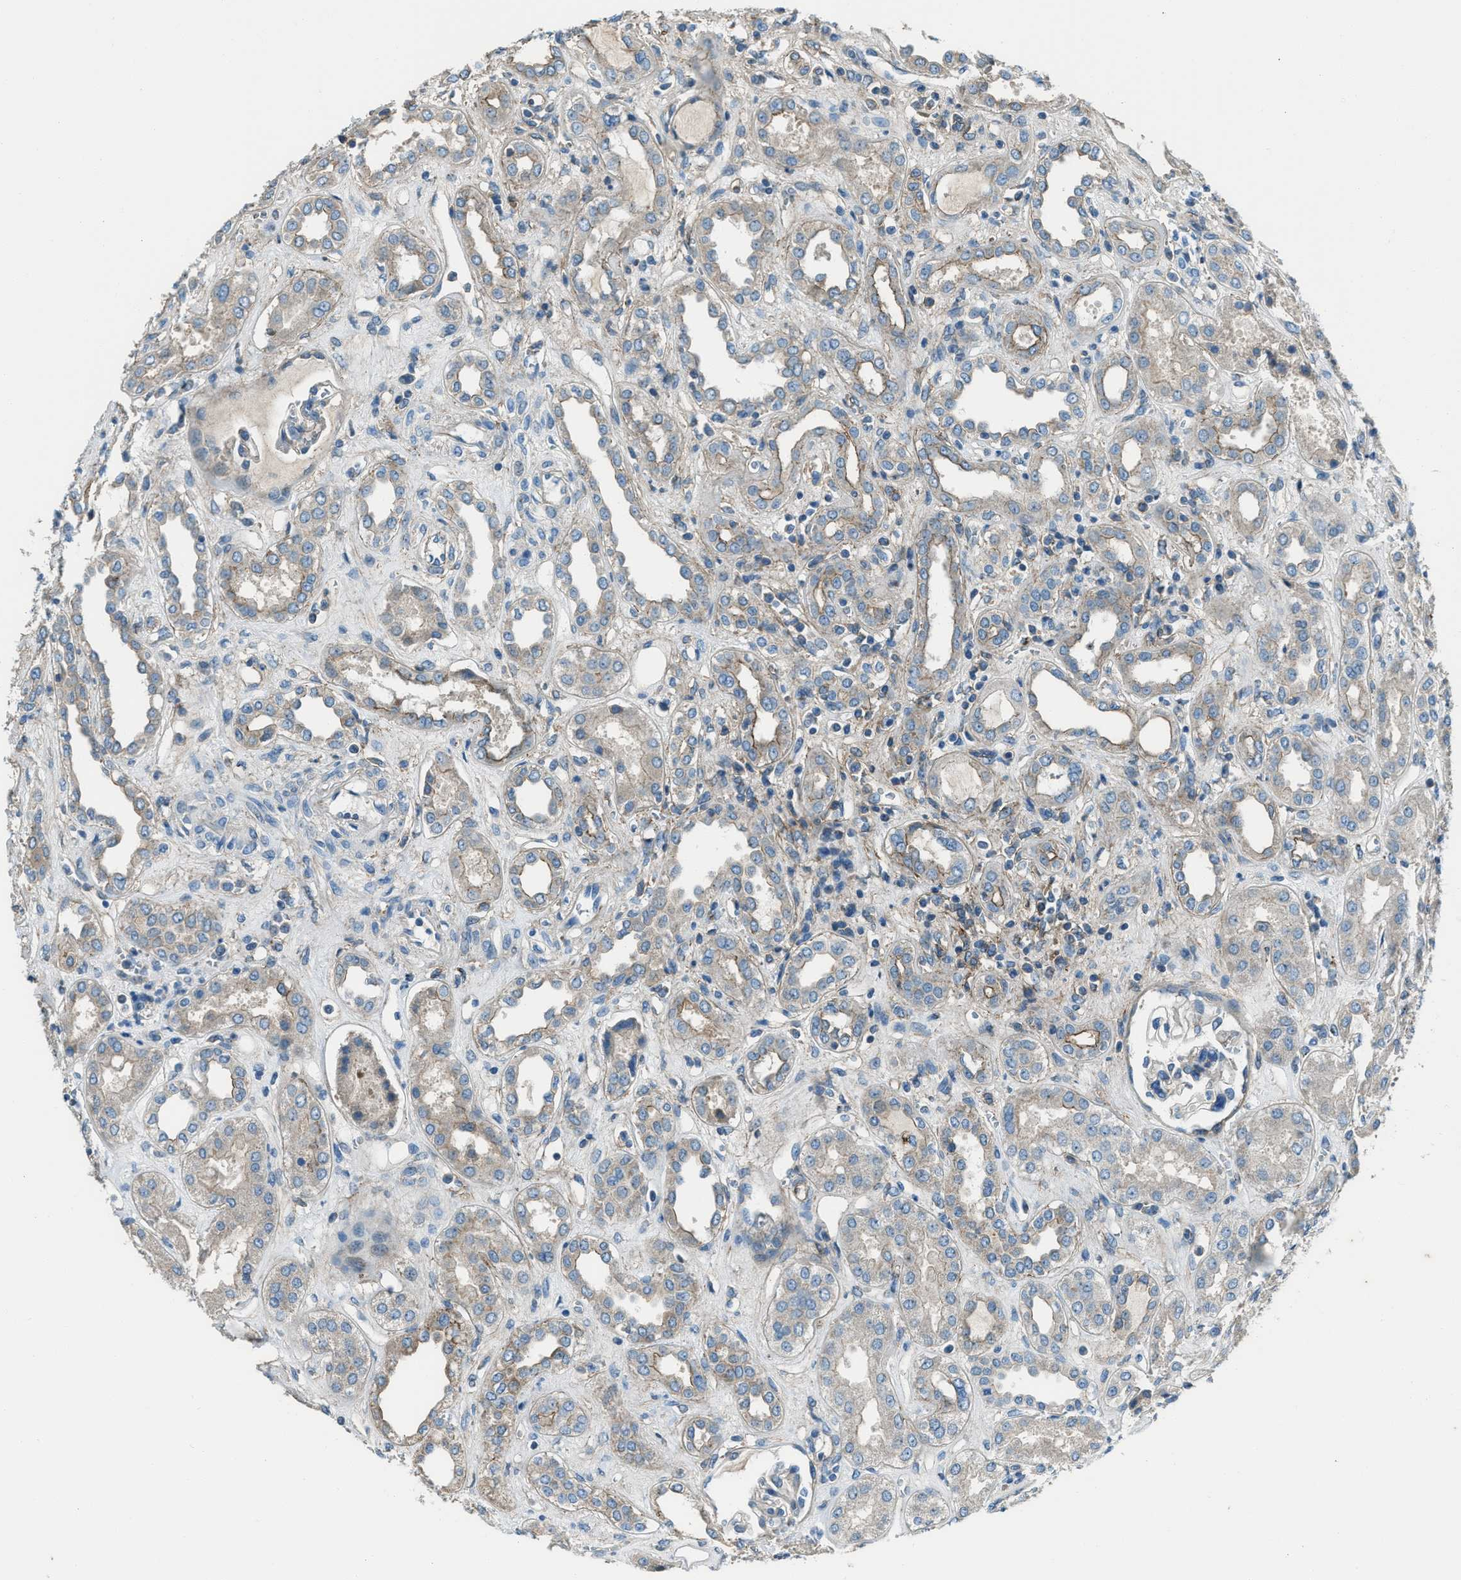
{"staining": {"intensity": "negative", "quantity": "none", "location": "none"}, "tissue": "kidney", "cell_type": "Cells in glomeruli", "image_type": "normal", "snomed": [{"axis": "morphology", "description": "Normal tissue, NOS"}, {"axis": "topography", "description": "Kidney"}], "caption": "Cells in glomeruli show no significant positivity in unremarkable kidney.", "gene": "SVIL", "patient": {"sex": "male", "age": 59}}